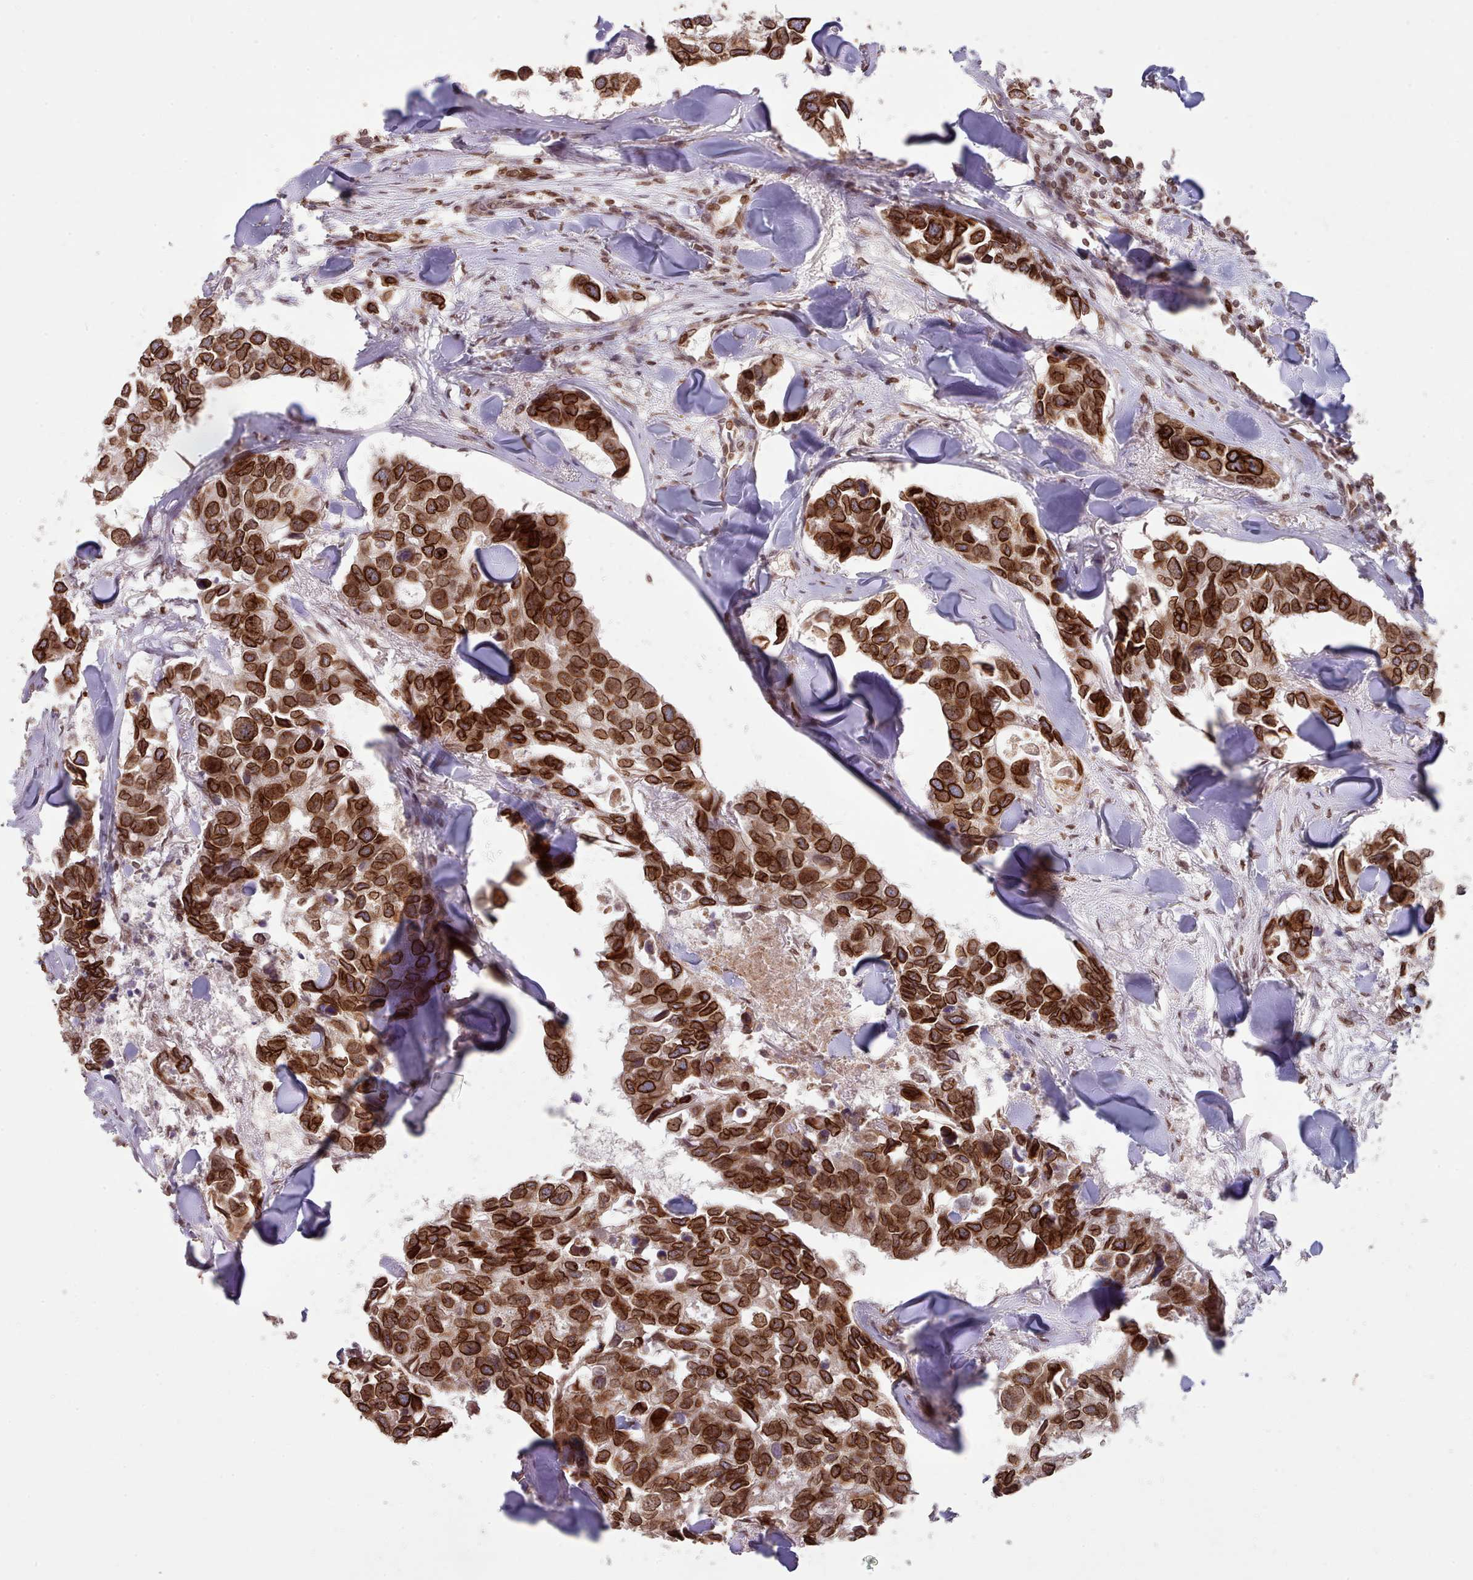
{"staining": {"intensity": "strong", "quantity": ">75%", "location": "cytoplasmic/membranous,nuclear"}, "tissue": "breast cancer", "cell_type": "Tumor cells", "image_type": "cancer", "snomed": [{"axis": "morphology", "description": "Duct carcinoma"}, {"axis": "topography", "description": "Breast"}], "caption": "Protein expression analysis of human intraductal carcinoma (breast) reveals strong cytoplasmic/membranous and nuclear staining in about >75% of tumor cells.", "gene": "TOR1AIP1", "patient": {"sex": "female", "age": 83}}